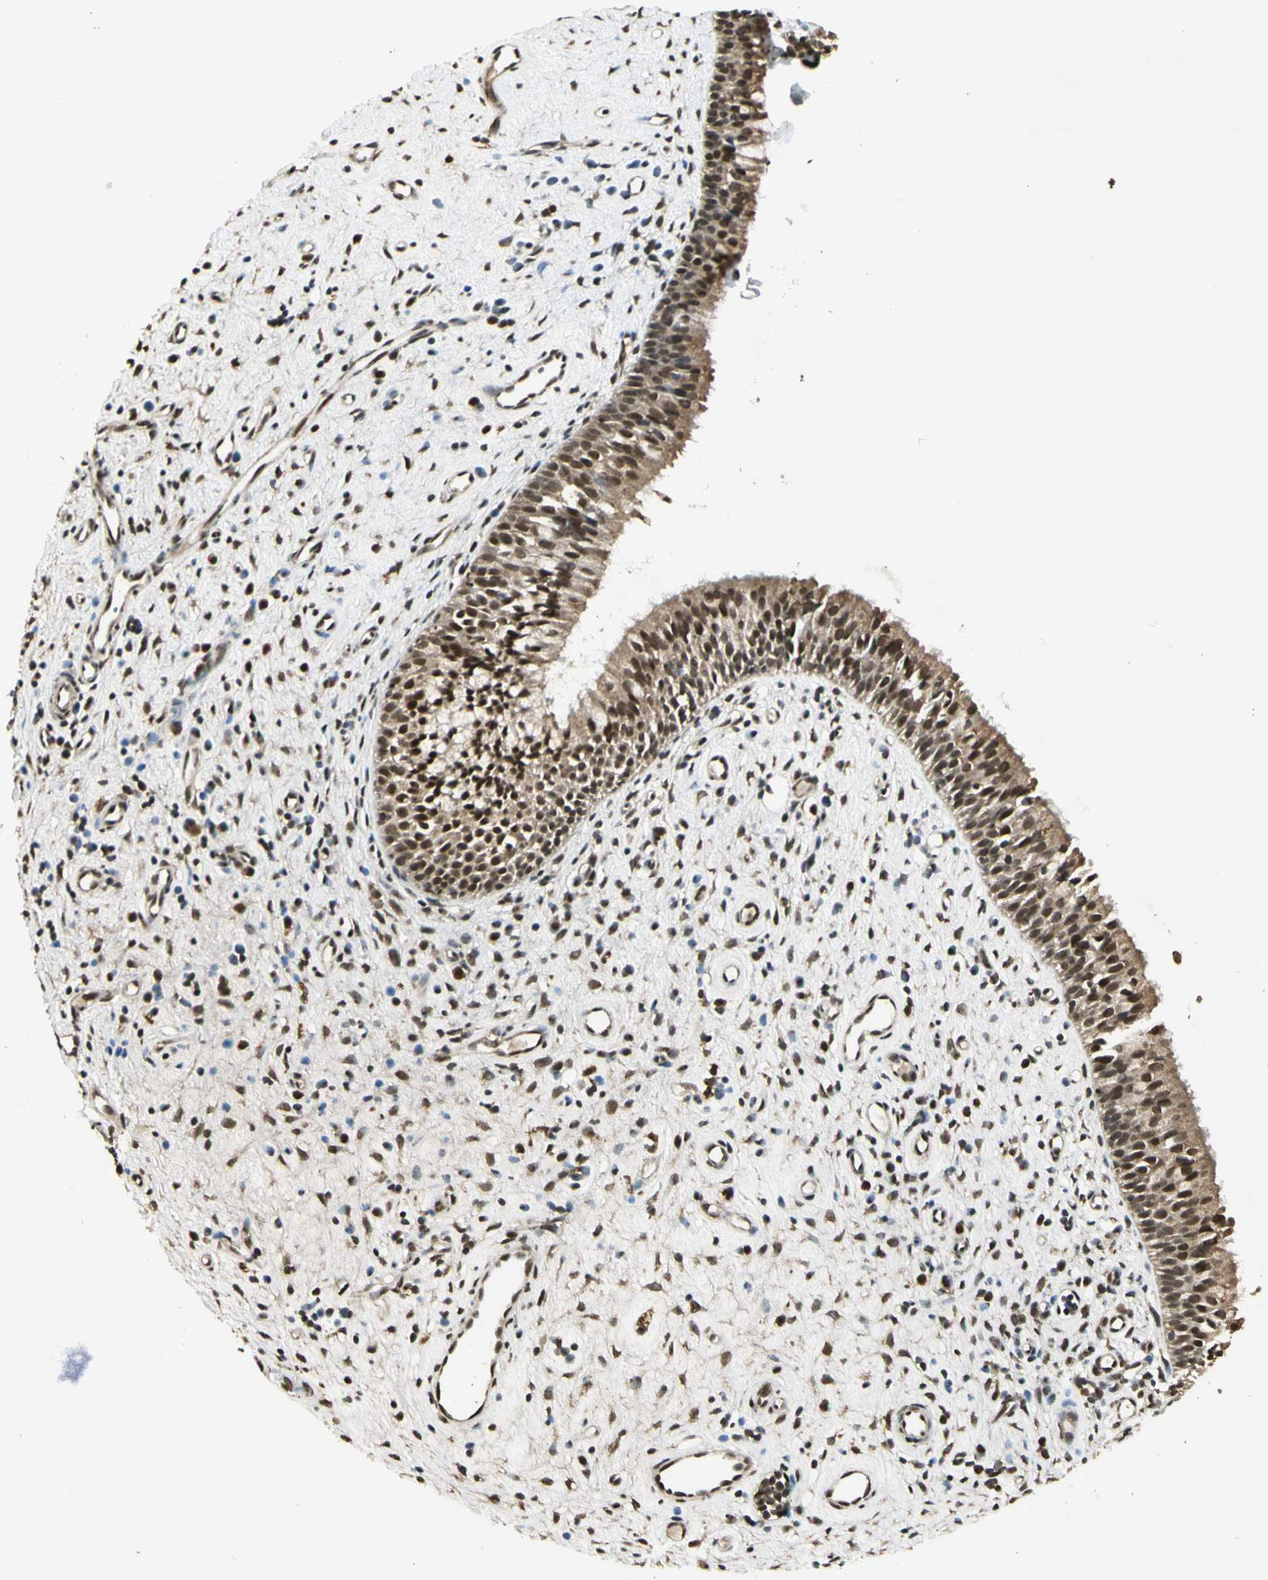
{"staining": {"intensity": "moderate", "quantity": ">75%", "location": "cytoplasmic/membranous,nuclear"}, "tissue": "nasopharynx", "cell_type": "Respiratory epithelial cells", "image_type": "normal", "snomed": [{"axis": "morphology", "description": "Normal tissue, NOS"}, {"axis": "topography", "description": "Nasopharynx"}], "caption": "A photomicrograph of nasopharynx stained for a protein demonstrates moderate cytoplasmic/membranous,nuclear brown staining in respiratory epithelial cells.", "gene": "ZNF135", "patient": {"sex": "female", "age": 51}}